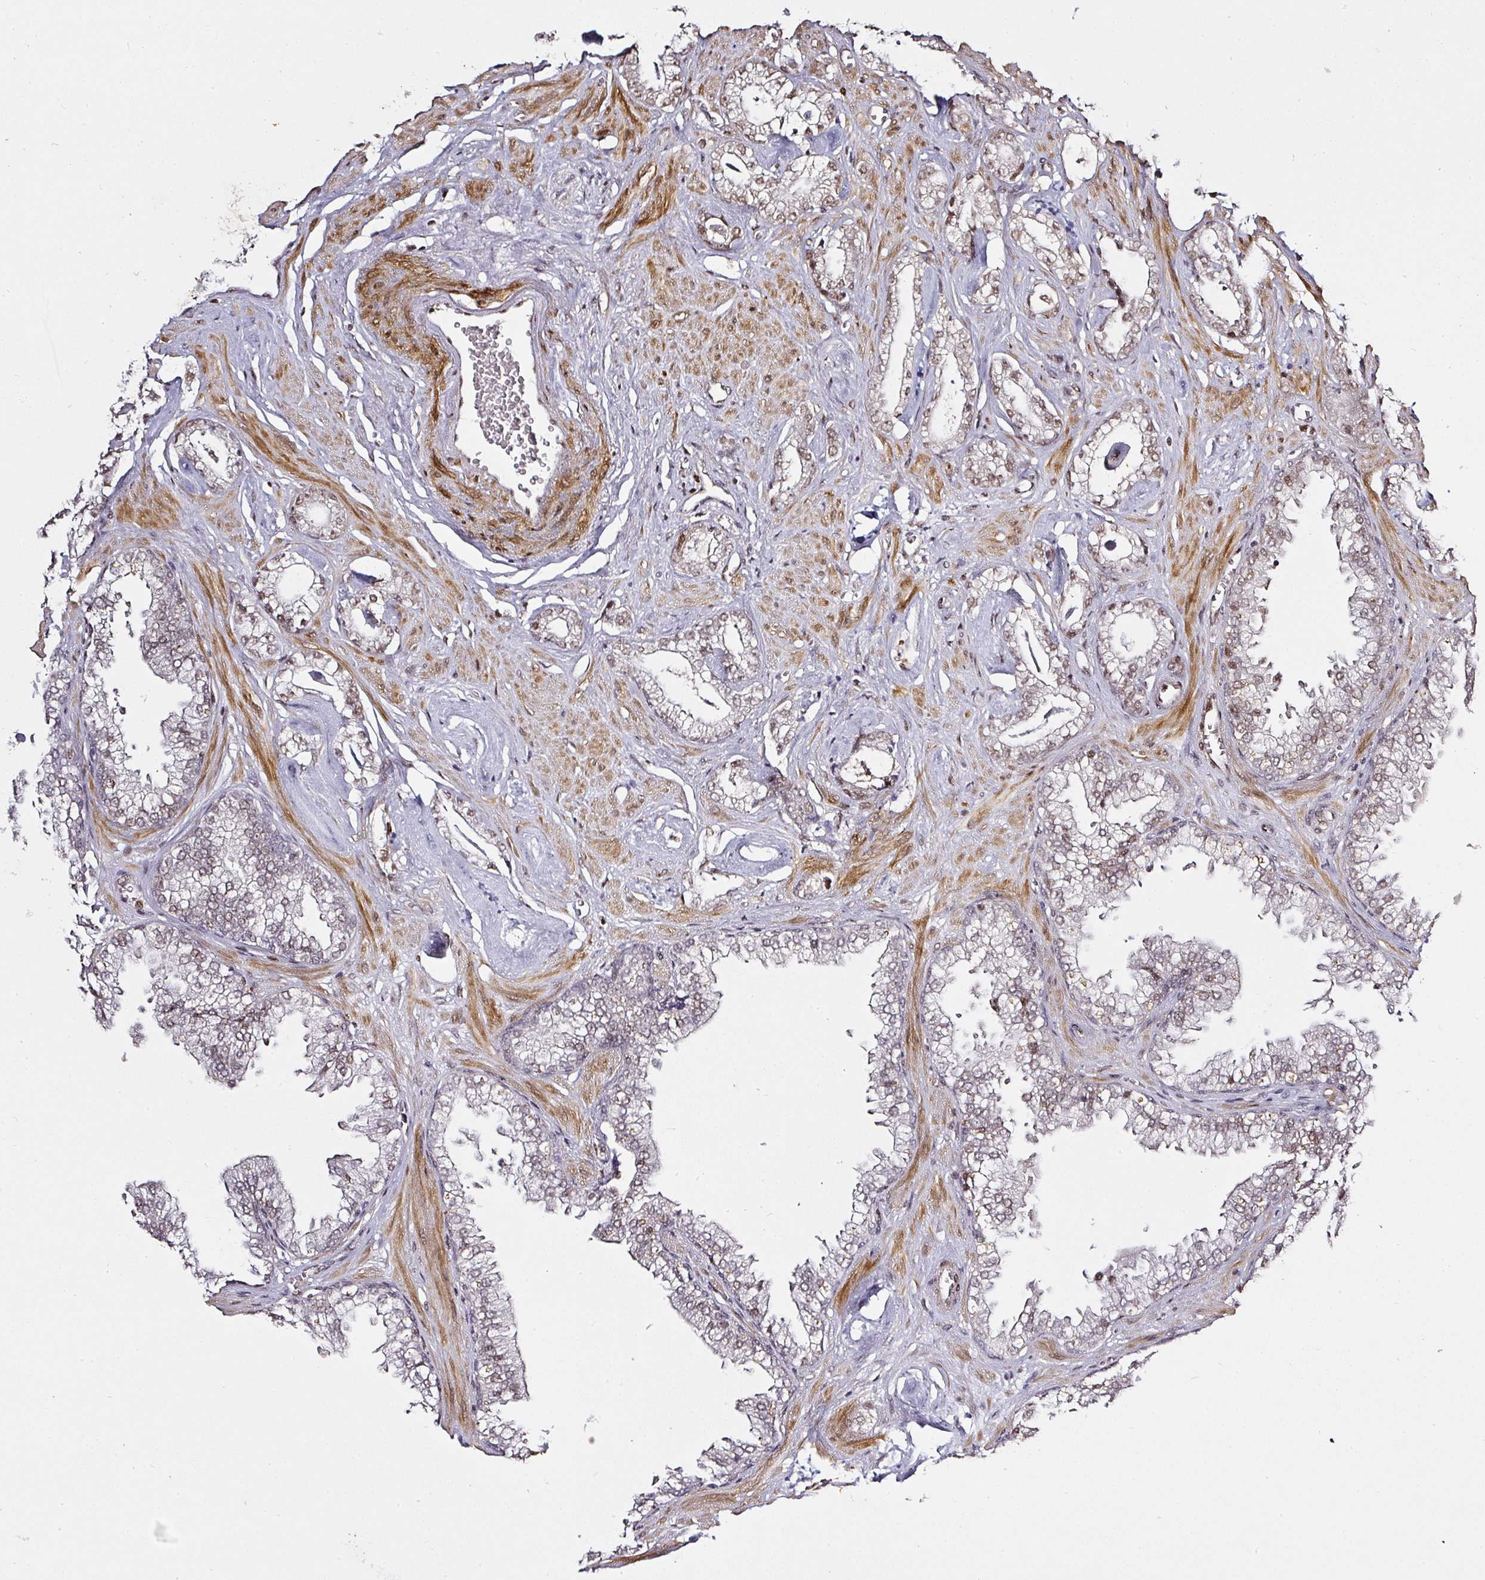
{"staining": {"intensity": "weak", "quantity": ">75%", "location": "nuclear"}, "tissue": "prostate cancer", "cell_type": "Tumor cells", "image_type": "cancer", "snomed": [{"axis": "morphology", "description": "Adenocarcinoma, Low grade"}, {"axis": "topography", "description": "Prostate"}], "caption": "Human low-grade adenocarcinoma (prostate) stained for a protein (brown) exhibits weak nuclear positive positivity in about >75% of tumor cells.", "gene": "GPRIN2", "patient": {"sex": "male", "age": 60}}